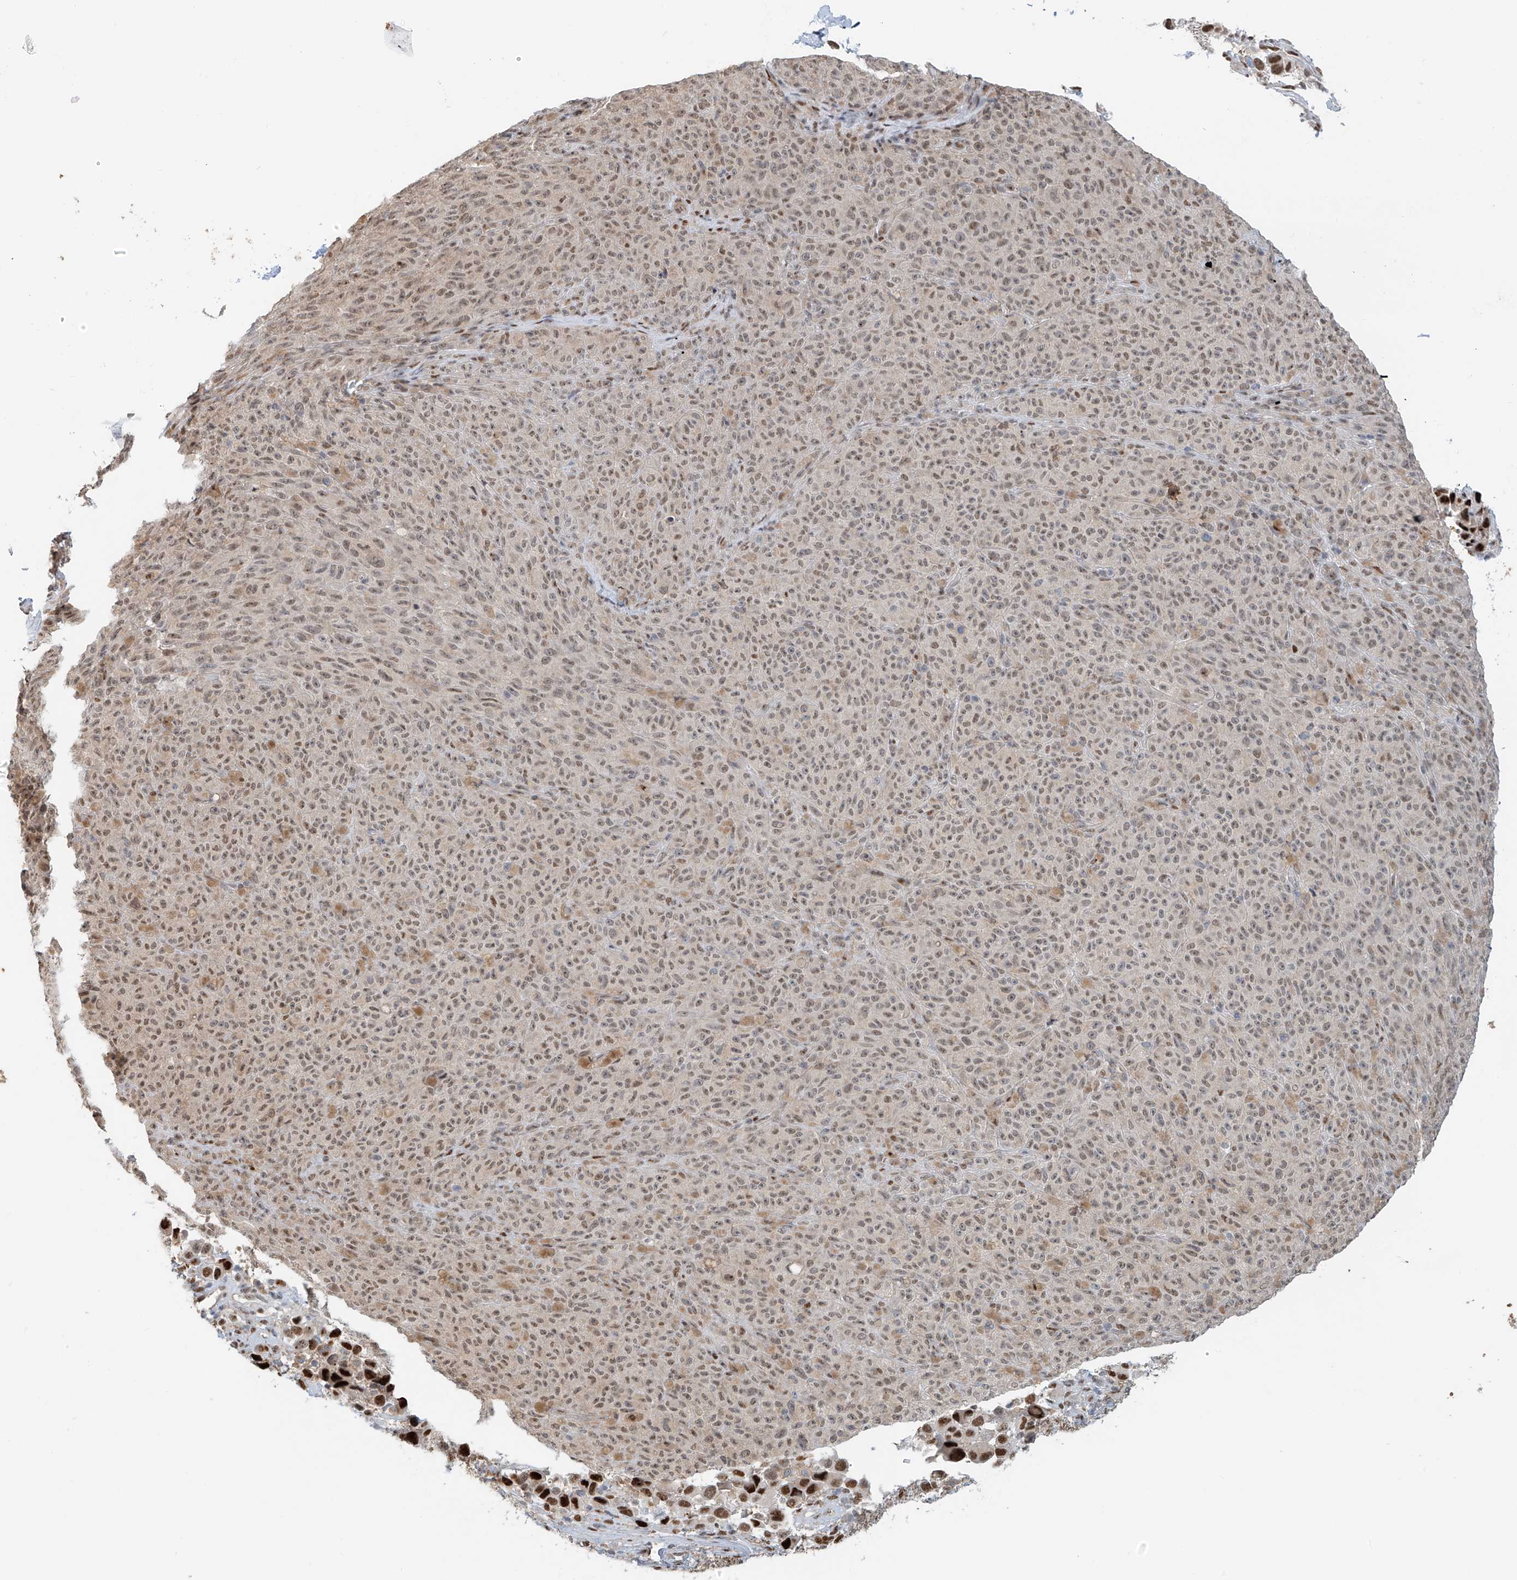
{"staining": {"intensity": "weak", "quantity": ">75%", "location": "nuclear"}, "tissue": "melanoma", "cell_type": "Tumor cells", "image_type": "cancer", "snomed": [{"axis": "morphology", "description": "Malignant melanoma, NOS"}, {"axis": "topography", "description": "Skin"}], "caption": "Tumor cells show low levels of weak nuclear staining in approximately >75% of cells in human melanoma. (DAB (3,3'-diaminobenzidine) IHC, brown staining for protein, blue staining for nuclei).", "gene": "ZNF514", "patient": {"sex": "female", "age": 82}}